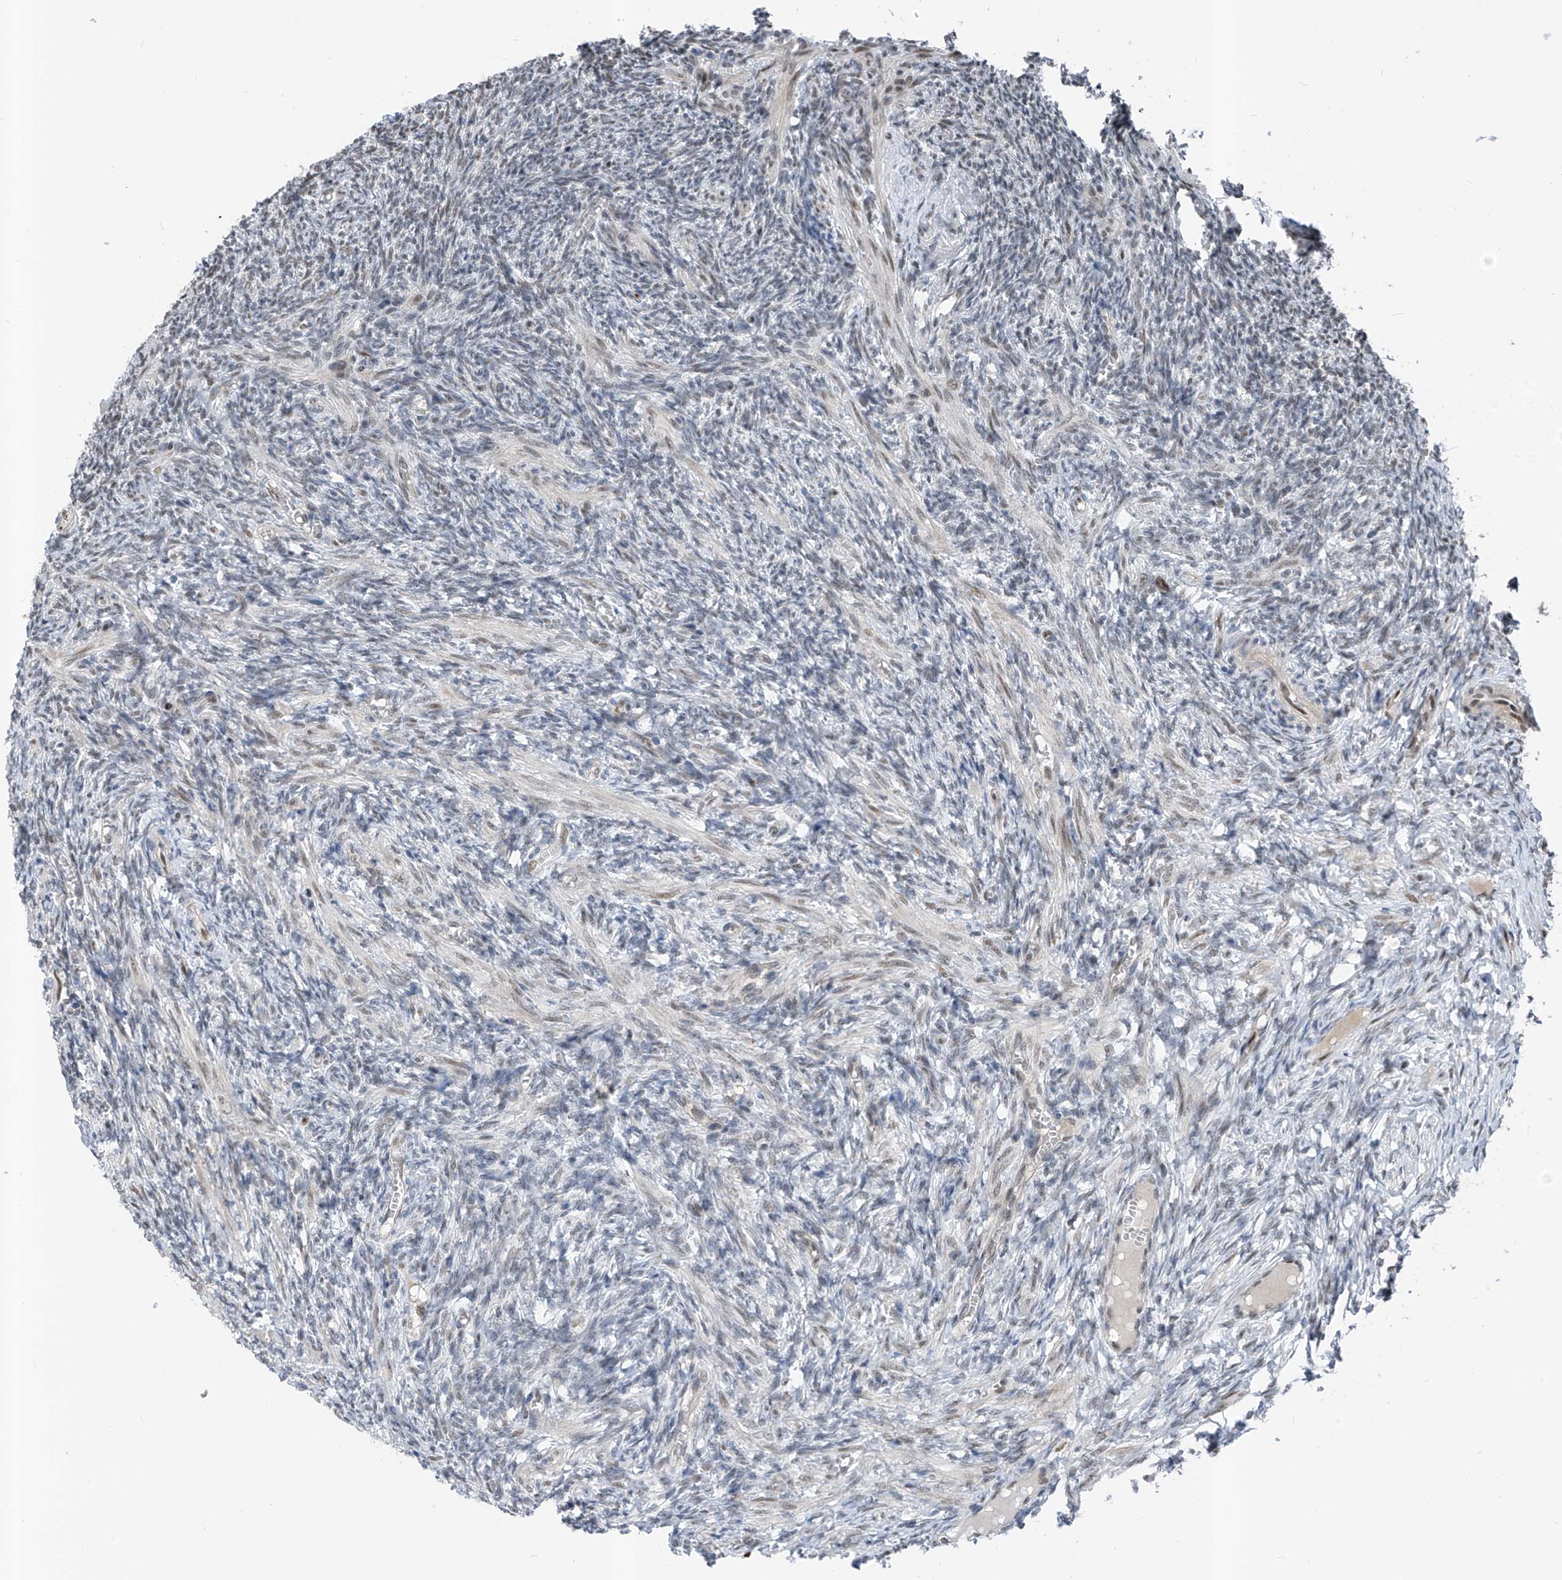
{"staining": {"intensity": "negative", "quantity": "none", "location": "none"}, "tissue": "ovary", "cell_type": "Ovarian stroma cells", "image_type": "normal", "snomed": [{"axis": "morphology", "description": "Normal tissue, NOS"}, {"axis": "topography", "description": "Ovary"}], "caption": "DAB (3,3'-diaminobenzidine) immunohistochemical staining of normal ovary exhibits no significant positivity in ovarian stroma cells.", "gene": "RBP7", "patient": {"sex": "female", "age": 27}}